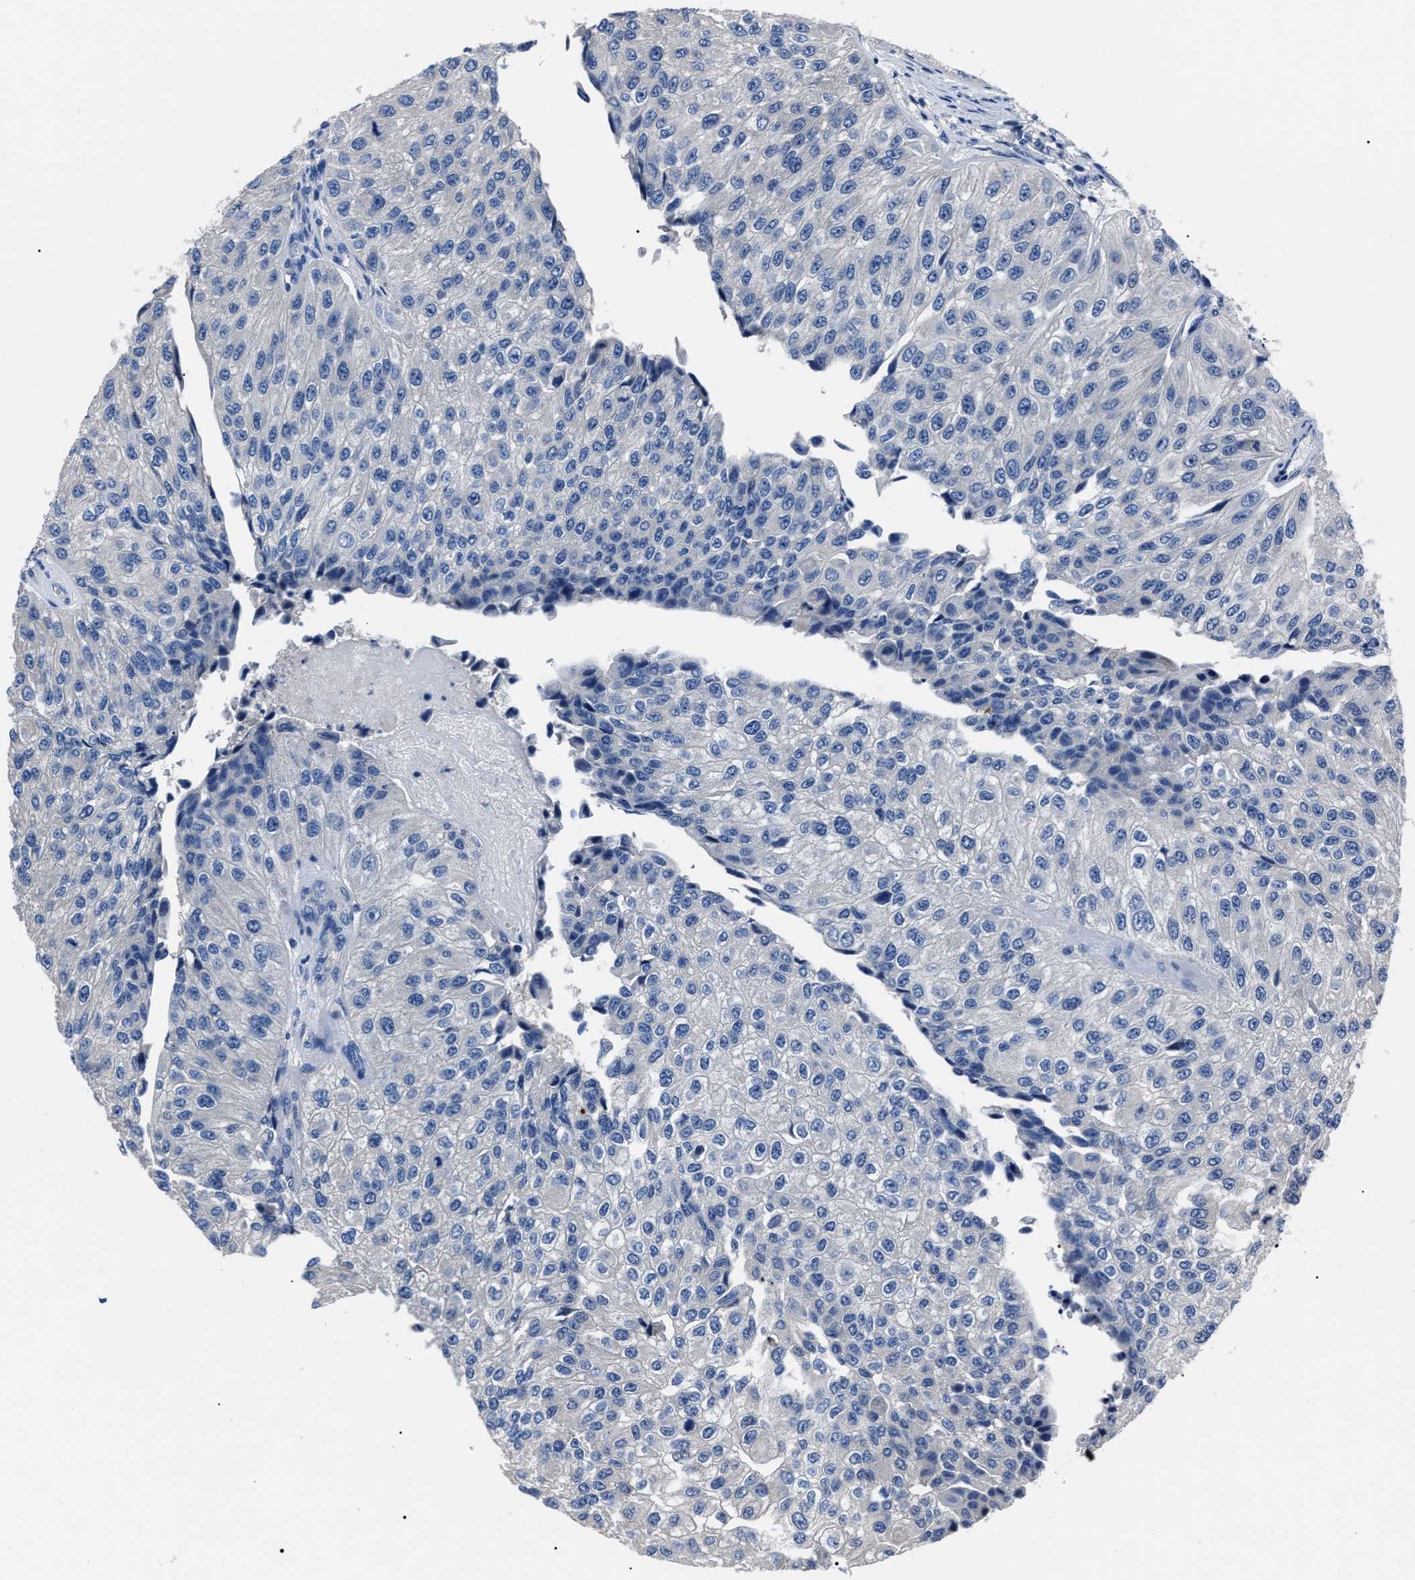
{"staining": {"intensity": "negative", "quantity": "none", "location": "none"}, "tissue": "urothelial cancer", "cell_type": "Tumor cells", "image_type": "cancer", "snomed": [{"axis": "morphology", "description": "Urothelial carcinoma, High grade"}, {"axis": "topography", "description": "Kidney"}, {"axis": "topography", "description": "Urinary bladder"}], "caption": "High power microscopy histopathology image of an IHC image of urothelial cancer, revealing no significant staining in tumor cells. (DAB (3,3'-diaminobenzidine) immunohistochemistry with hematoxylin counter stain).", "gene": "LRWD1", "patient": {"sex": "male", "age": 77}}